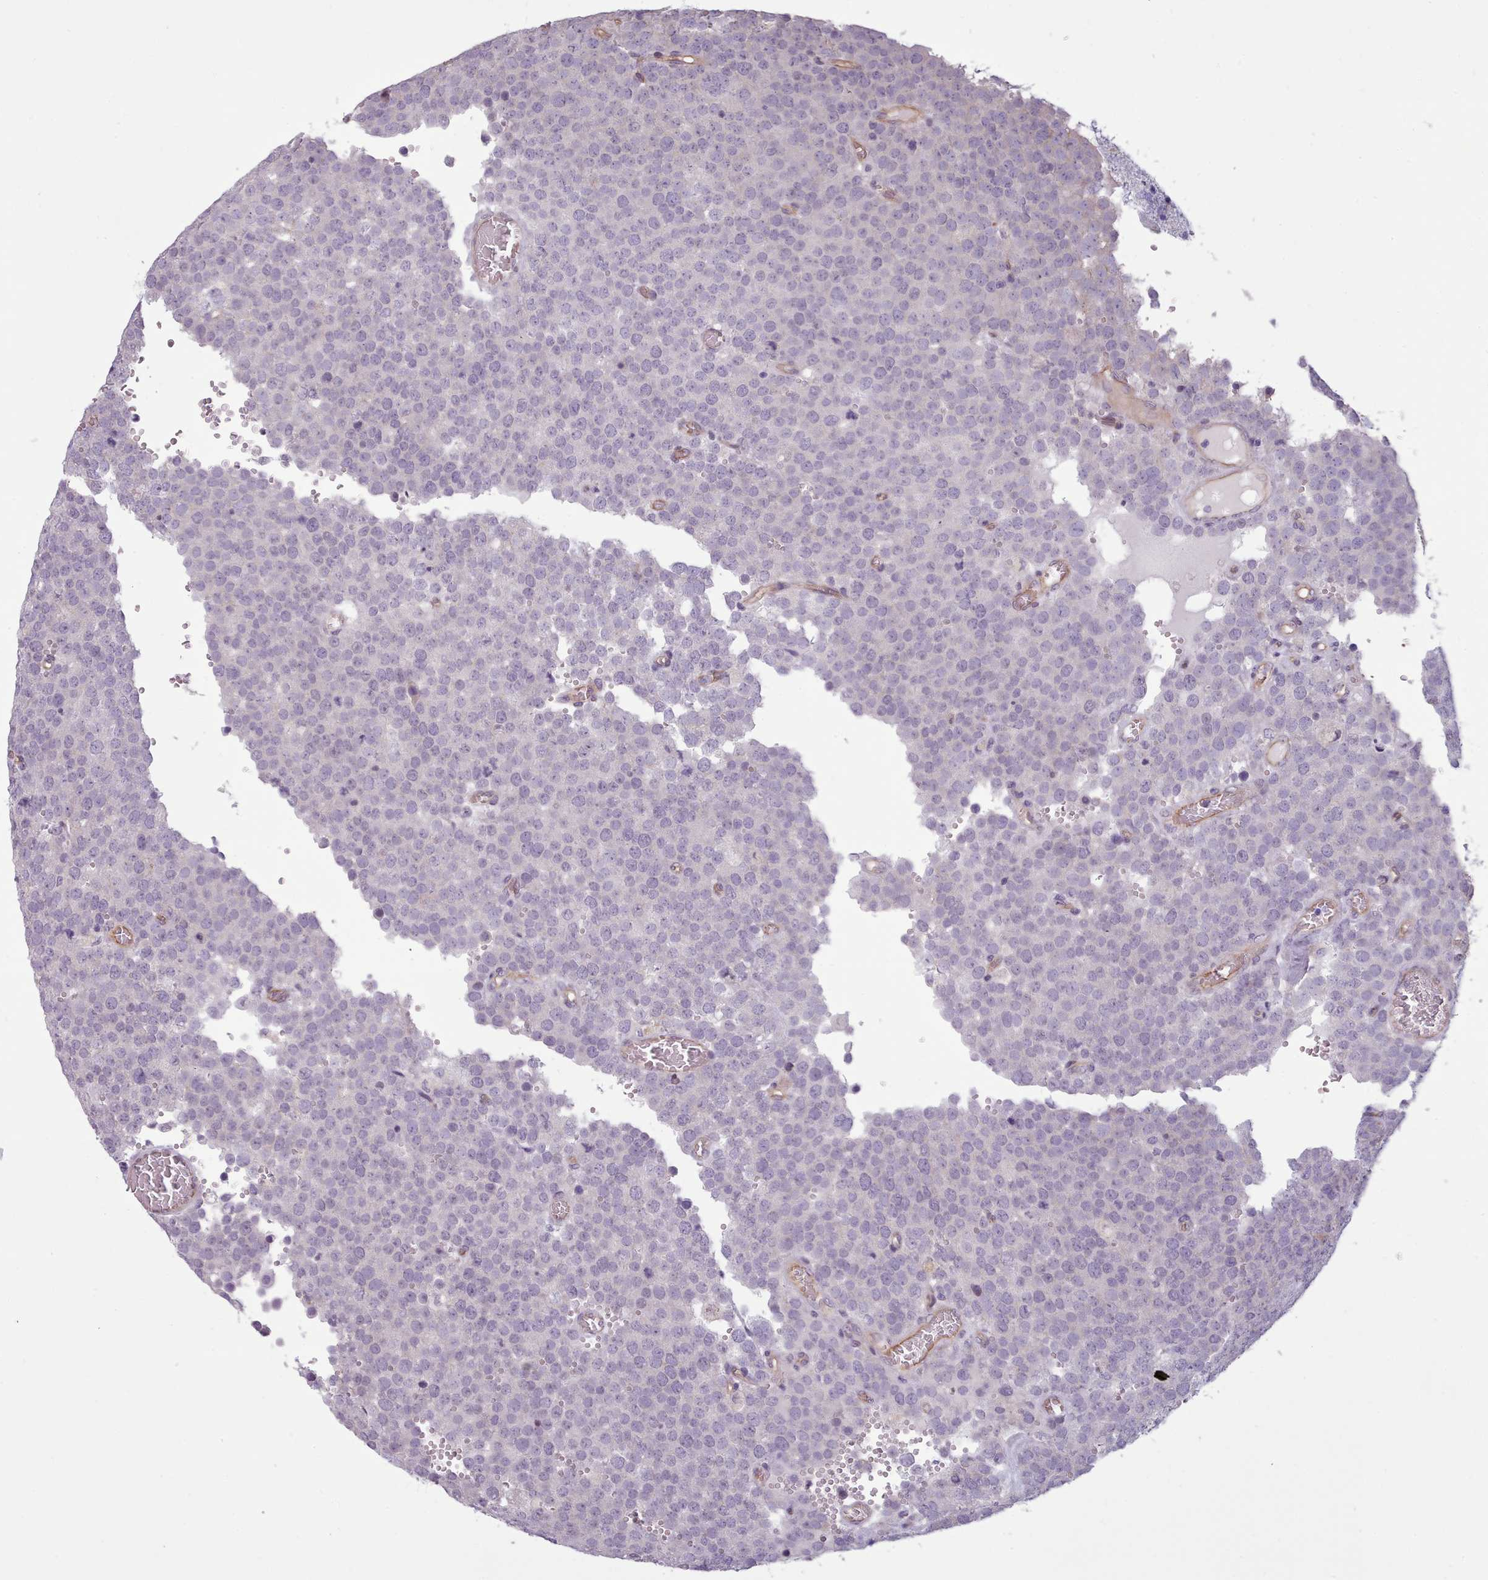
{"staining": {"intensity": "negative", "quantity": "none", "location": "none"}, "tissue": "testis cancer", "cell_type": "Tumor cells", "image_type": "cancer", "snomed": [{"axis": "morphology", "description": "Normal tissue, NOS"}, {"axis": "morphology", "description": "Seminoma, NOS"}, {"axis": "topography", "description": "Testis"}], "caption": "Image shows no protein staining in tumor cells of testis cancer (seminoma) tissue. (Brightfield microscopy of DAB immunohistochemistry at high magnification).", "gene": "PLD4", "patient": {"sex": "male", "age": 71}}